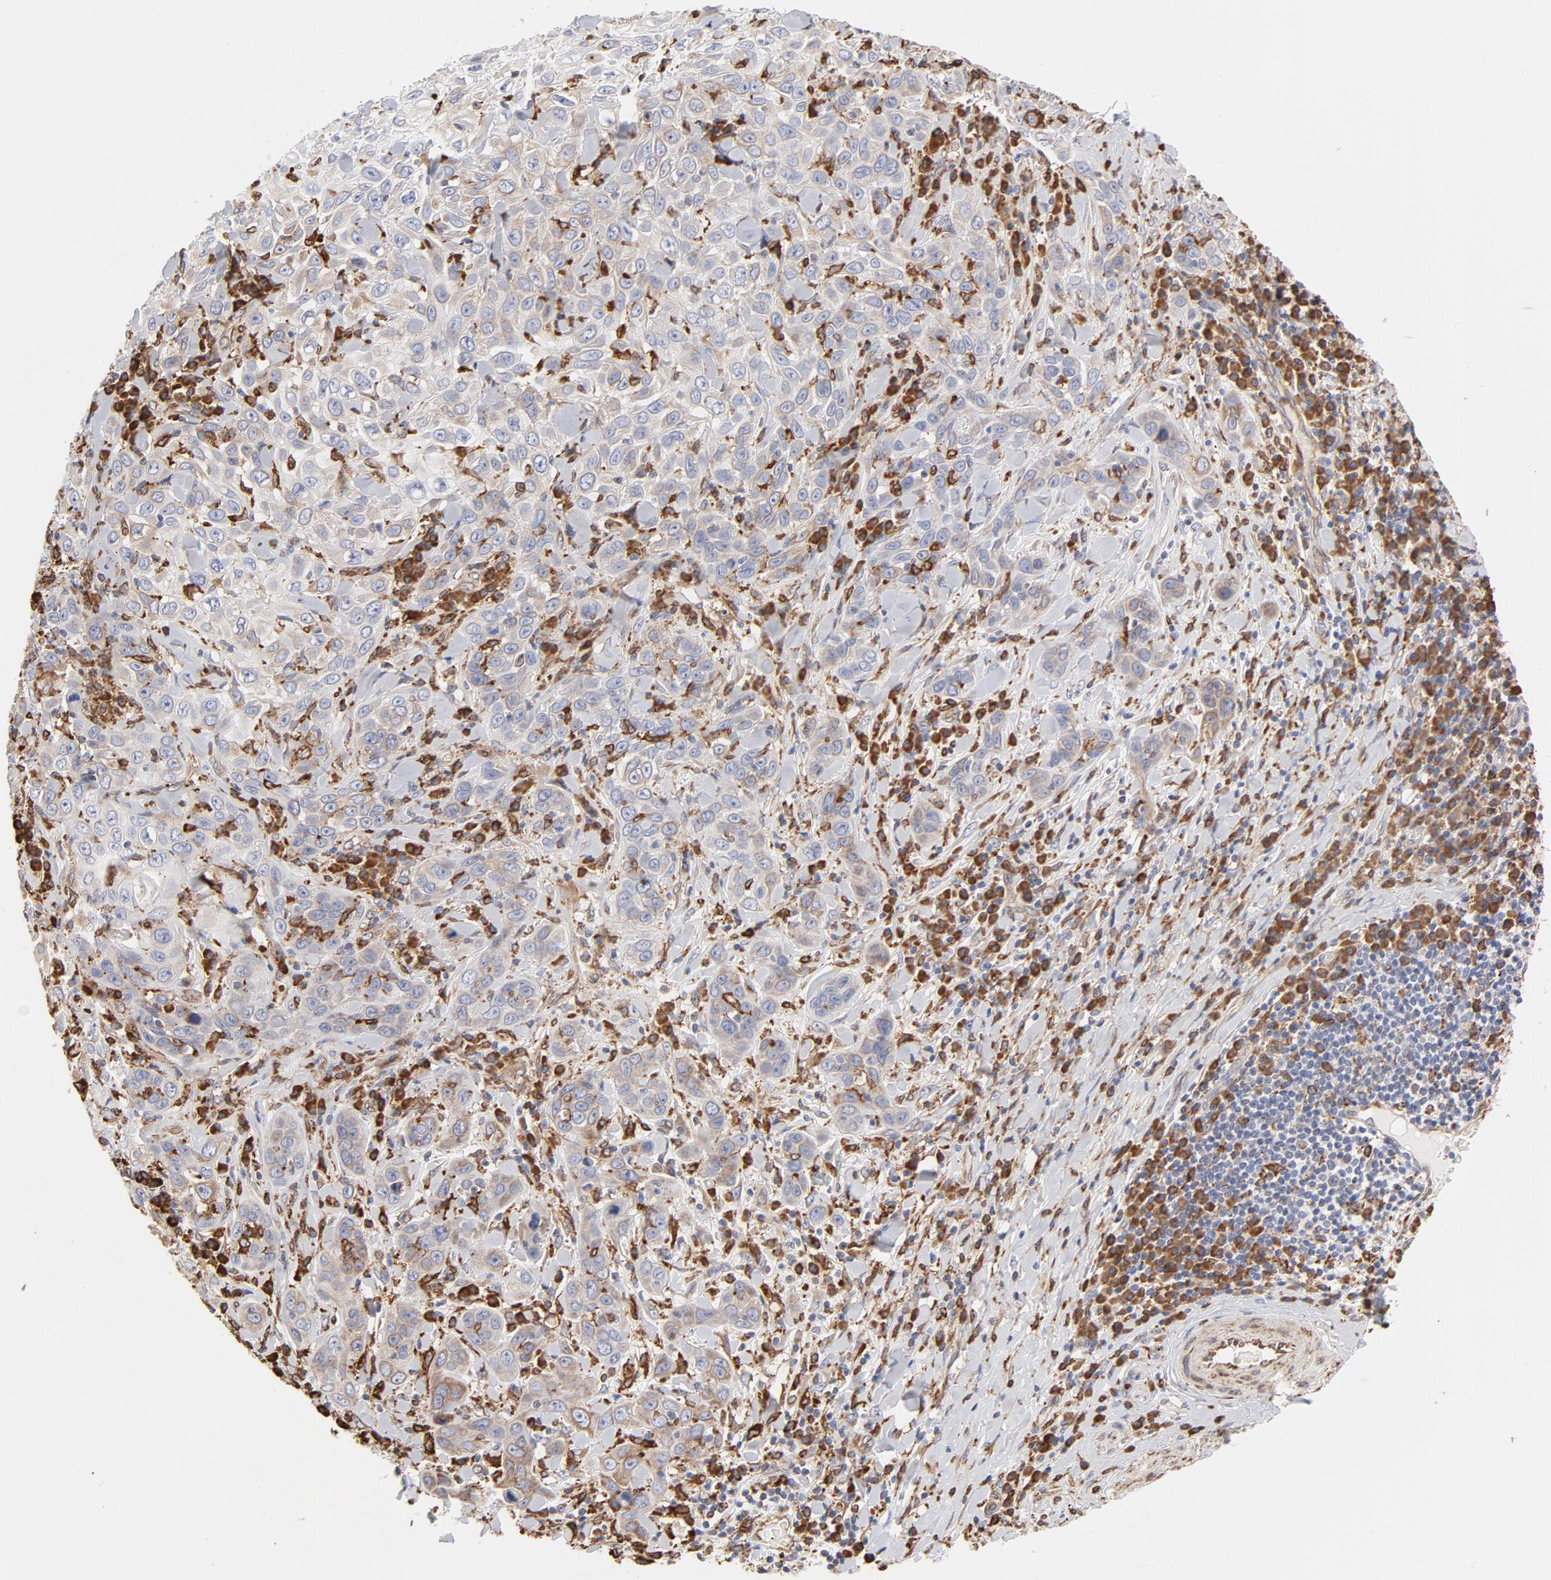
{"staining": {"intensity": "weak", "quantity": "25%-75%", "location": "cytoplasmic/membranous"}, "tissue": "skin cancer", "cell_type": "Tumor cells", "image_type": "cancer", "snomed": [{"axis": "morphology", "description": "Squamous cell carcinoma, NOS"}, {"axis": "topography", "description": "Skin"}], "caption": "This is a micrograph of immunohistochemistry staining of skin cancer (squamous cell carcinoma), which shows weak staining in the cytoplasmic/membranous of tumor cells.", "gene": "CANX", "patient": {"sex": "male", "age": 84}}